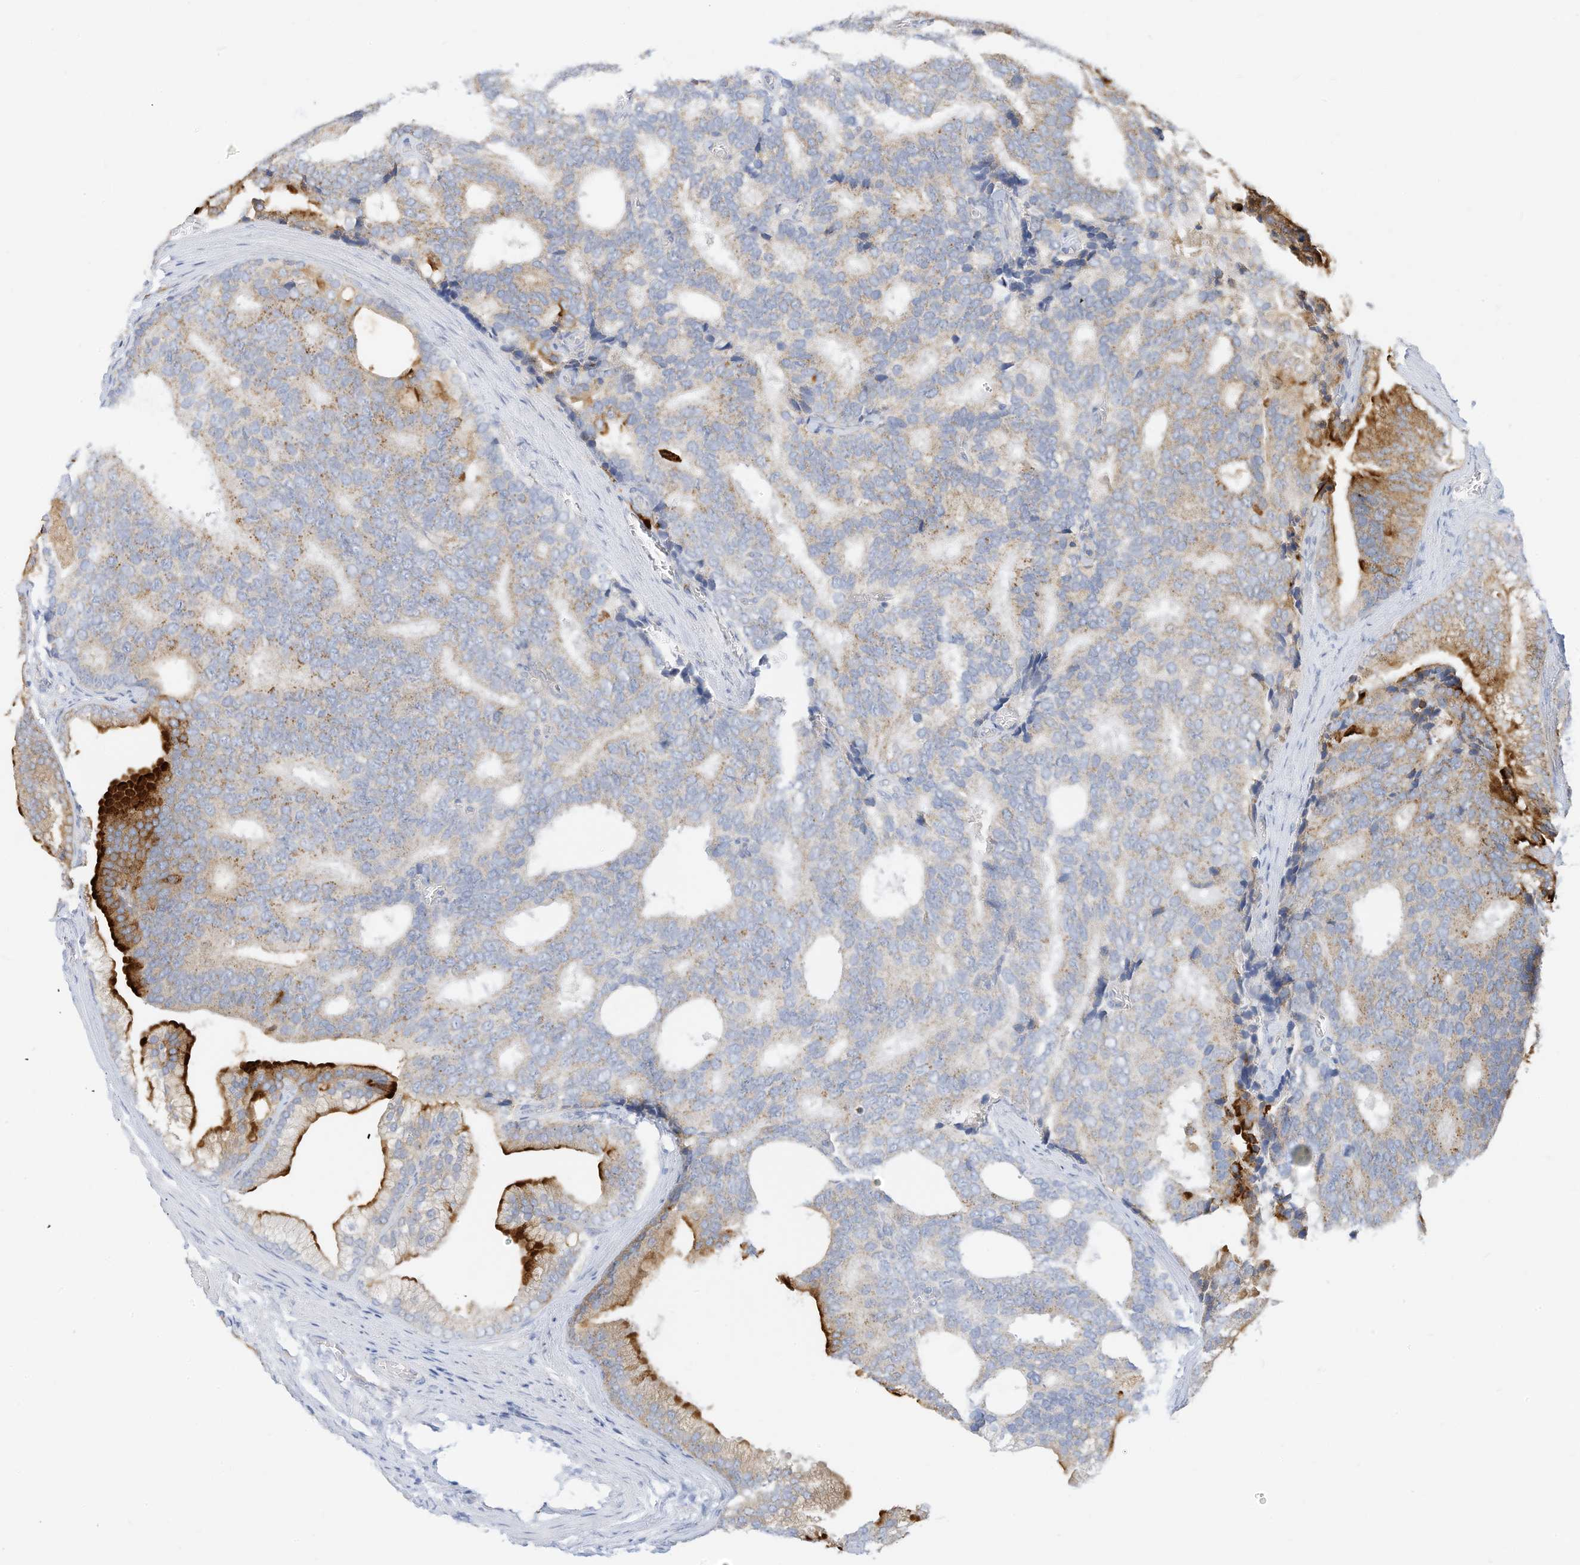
{"staining": {"intensity": "moderate", "quantity": "<25%", "location": "cytoplasmic/membranous"}, "tissue": "prostate cancer", "cell_type": "Tumor cells", "image_type": "cancer", "snomed": [{"axis": "morphology", "description": "Adenocarcinoma, Low grade"}, {"axis": "topography", "description": "Prostate"}], "caption": "Brown immunohistochemical staining in human prostate cancer shows moderate cytoplasmic/membranous positivity in about <25% of tumor cells.", "gene": "RHOH", "patient": {"sex": "male", "age": 71}}